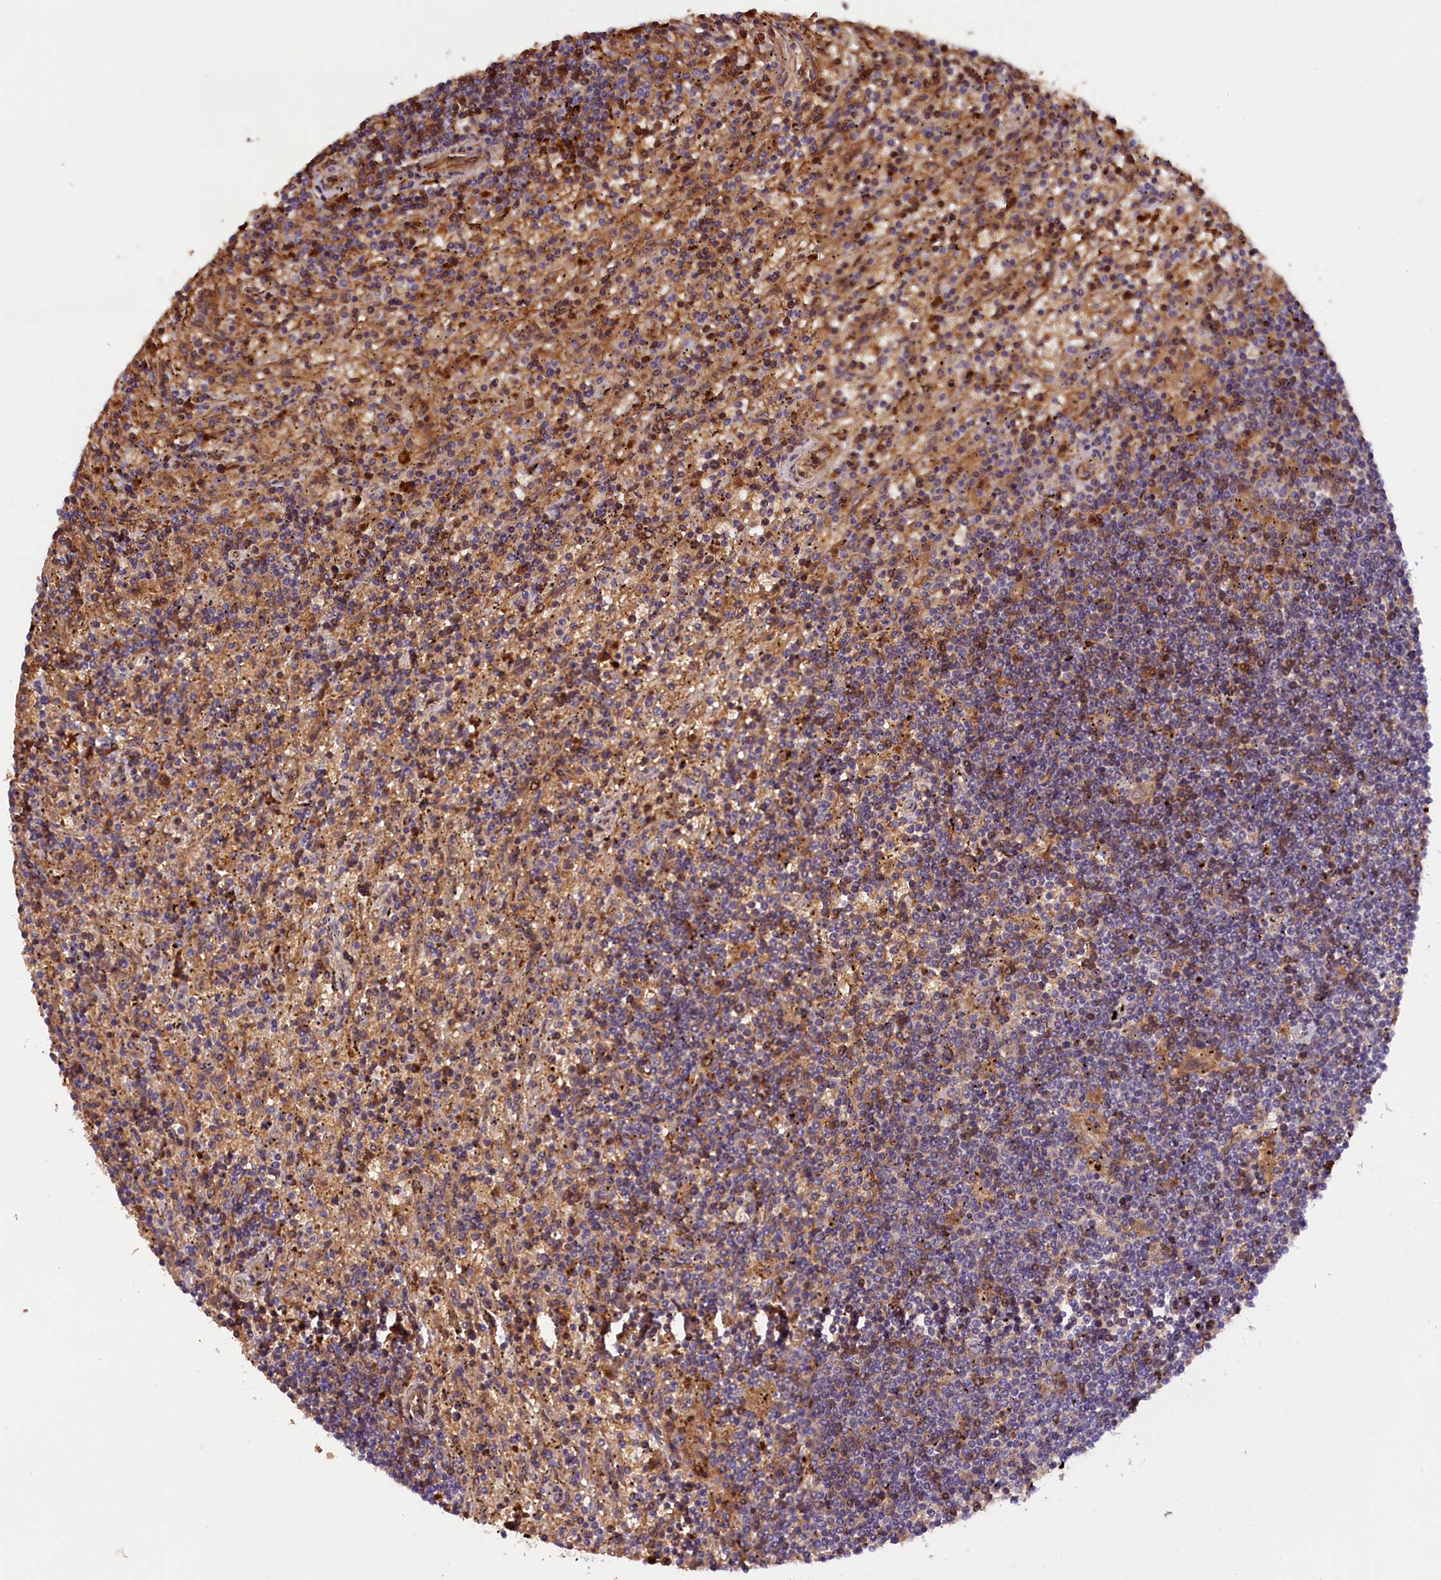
{"staining": {"intensity": "moderate", "quantity": "25%-75%", "location": "cytoplasmic/membranous"}, "tissue": "lymphoma", "cell_type": "Tumor cells", "image_type": "cancer", "snomed": [{"axis": "morphology", "description": "Malignant lymphoma, non-Hodgkin's type, Low grade"}, {"axis": "topography", "description": "Spleen"}], "caption": "Human lymphoma stained with a protein marker shows moderate staining in tumor cells.", "gene": "PHAF1", "patient": {"sex": "male", "age": 76}}